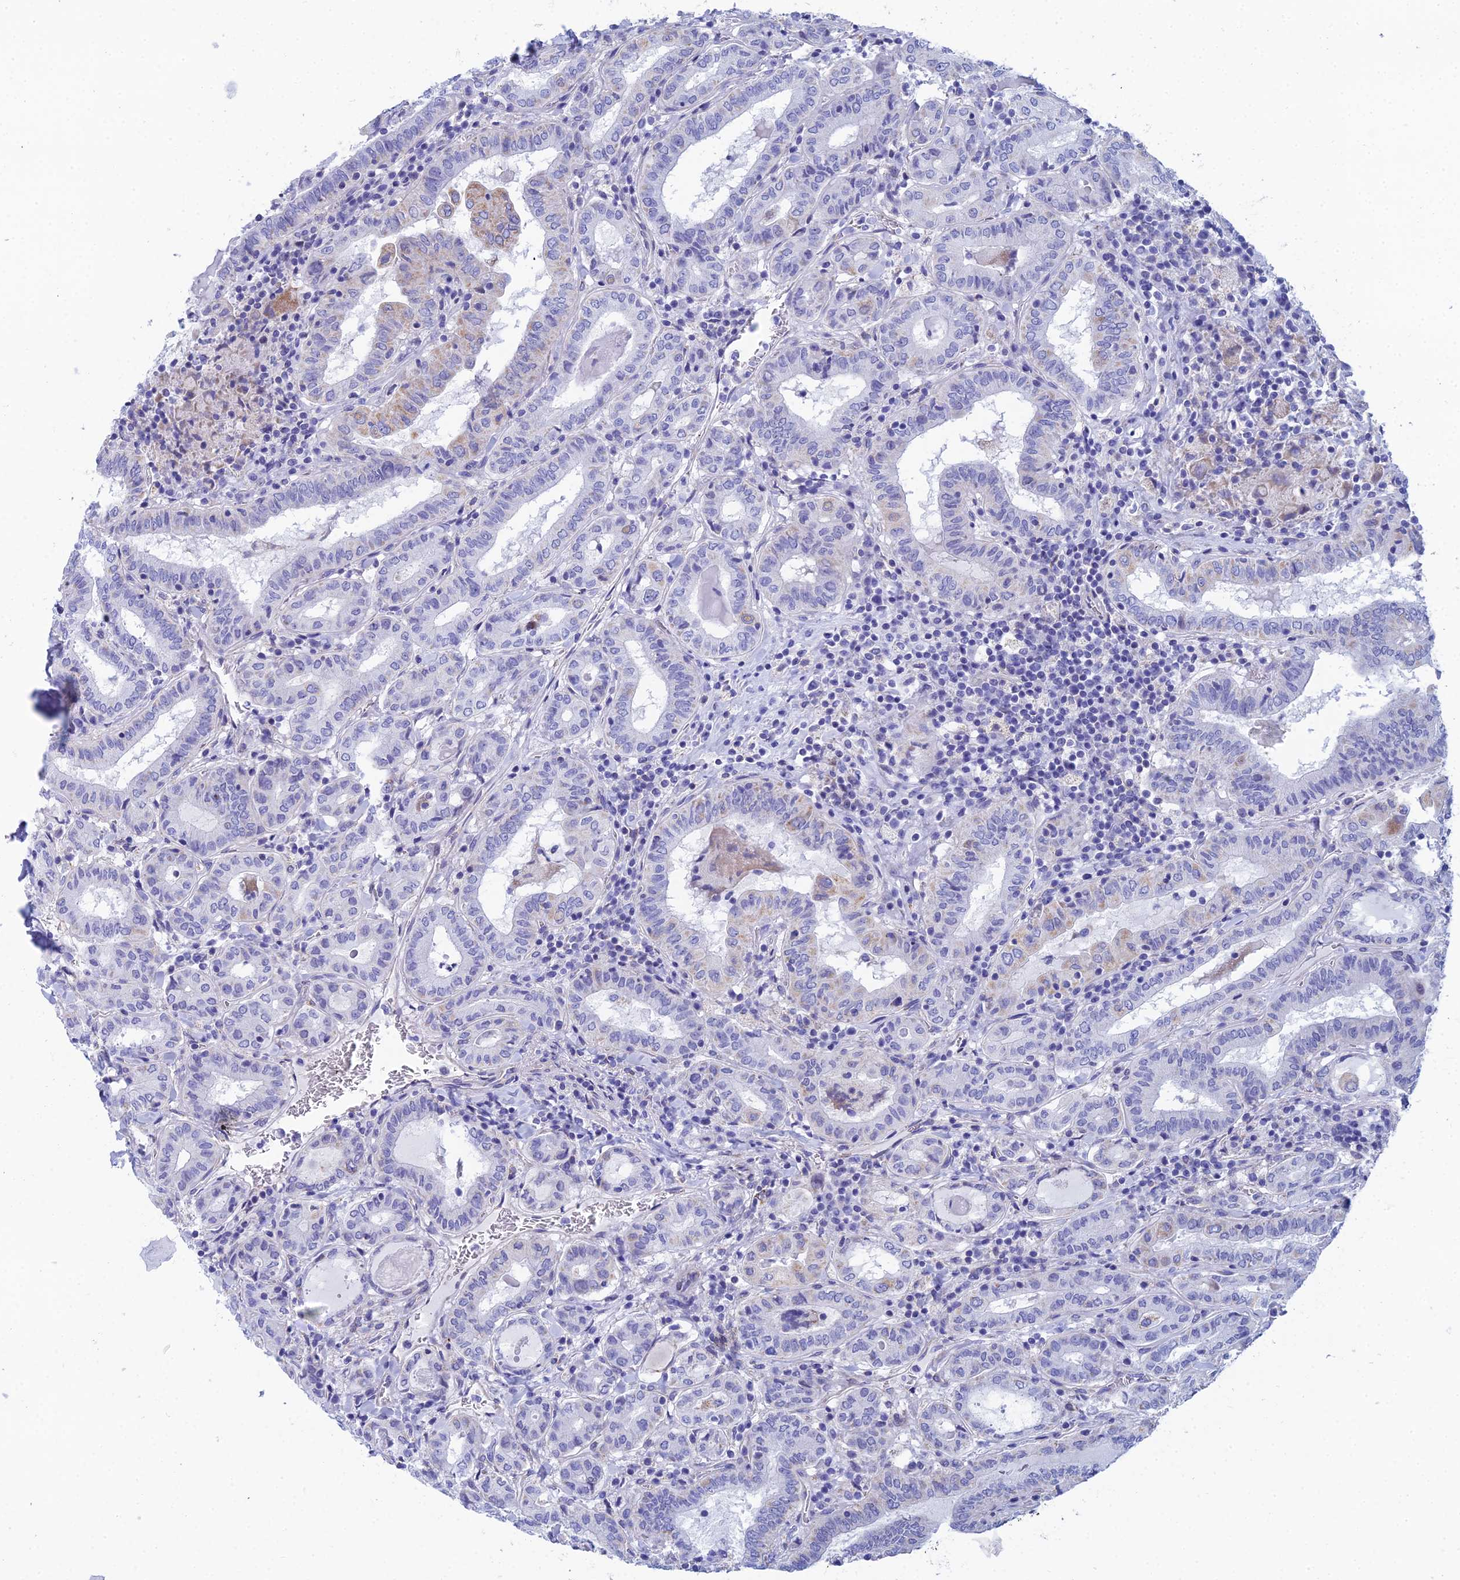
{"staining": {"intensity": "negative", "quantity": "none", "location": "none"}, "tissue": "thyroid cancer", "cell_type": "Tumor cells", "image_type": "cancer", "snomed": [{"axis": "morphology", "description": "Papillary adenocarcinoma, NOS"}, {"axis": "topography", "description": "Thyroid gland"}], "caption": "Immunohistochemistry of thyroid cancer demonstrates no staining in tumor cells.", "gene": "CFAP210", "patient": {"sex": "female", "age": 72}}